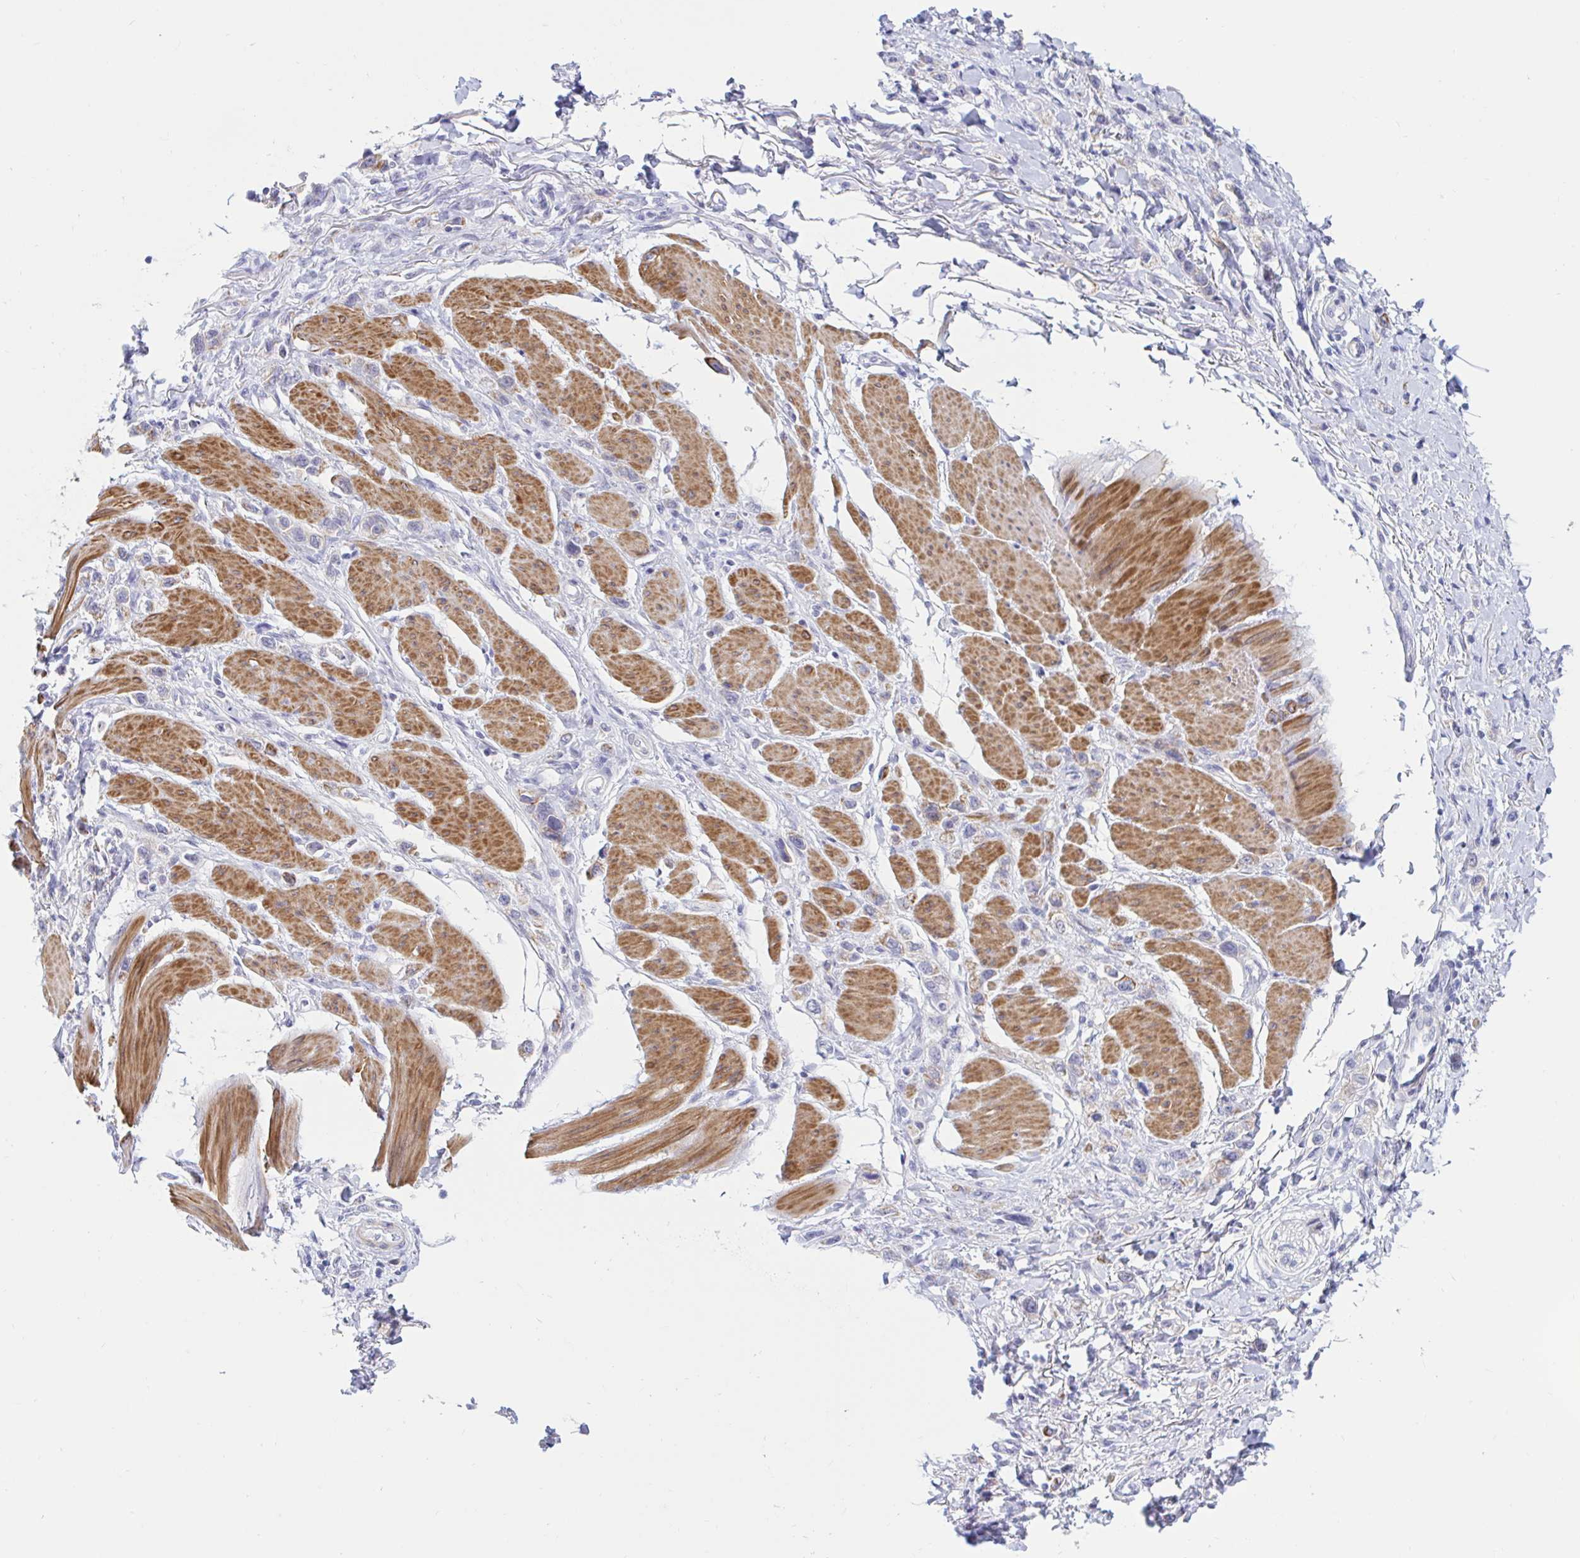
{"staining": {"intensity": "negative", "quantity": "none", "location": "none"}, "tissue": "stomach cancer", "cell_type": "Tumor cells", "image_type": "cancer", "snomed": [{"axis": "morphology", "description": "Adenocarcinoma, NOS"}, {"axis": "topography", "description": "Stomach"}], "caption": "This is an immunohistochemistry micrograph of human stomach adenocarcinoma. There is no staining in tumor cells.", "gene": "NBPF3", "patient": {"sex": "female", "age": 65}}